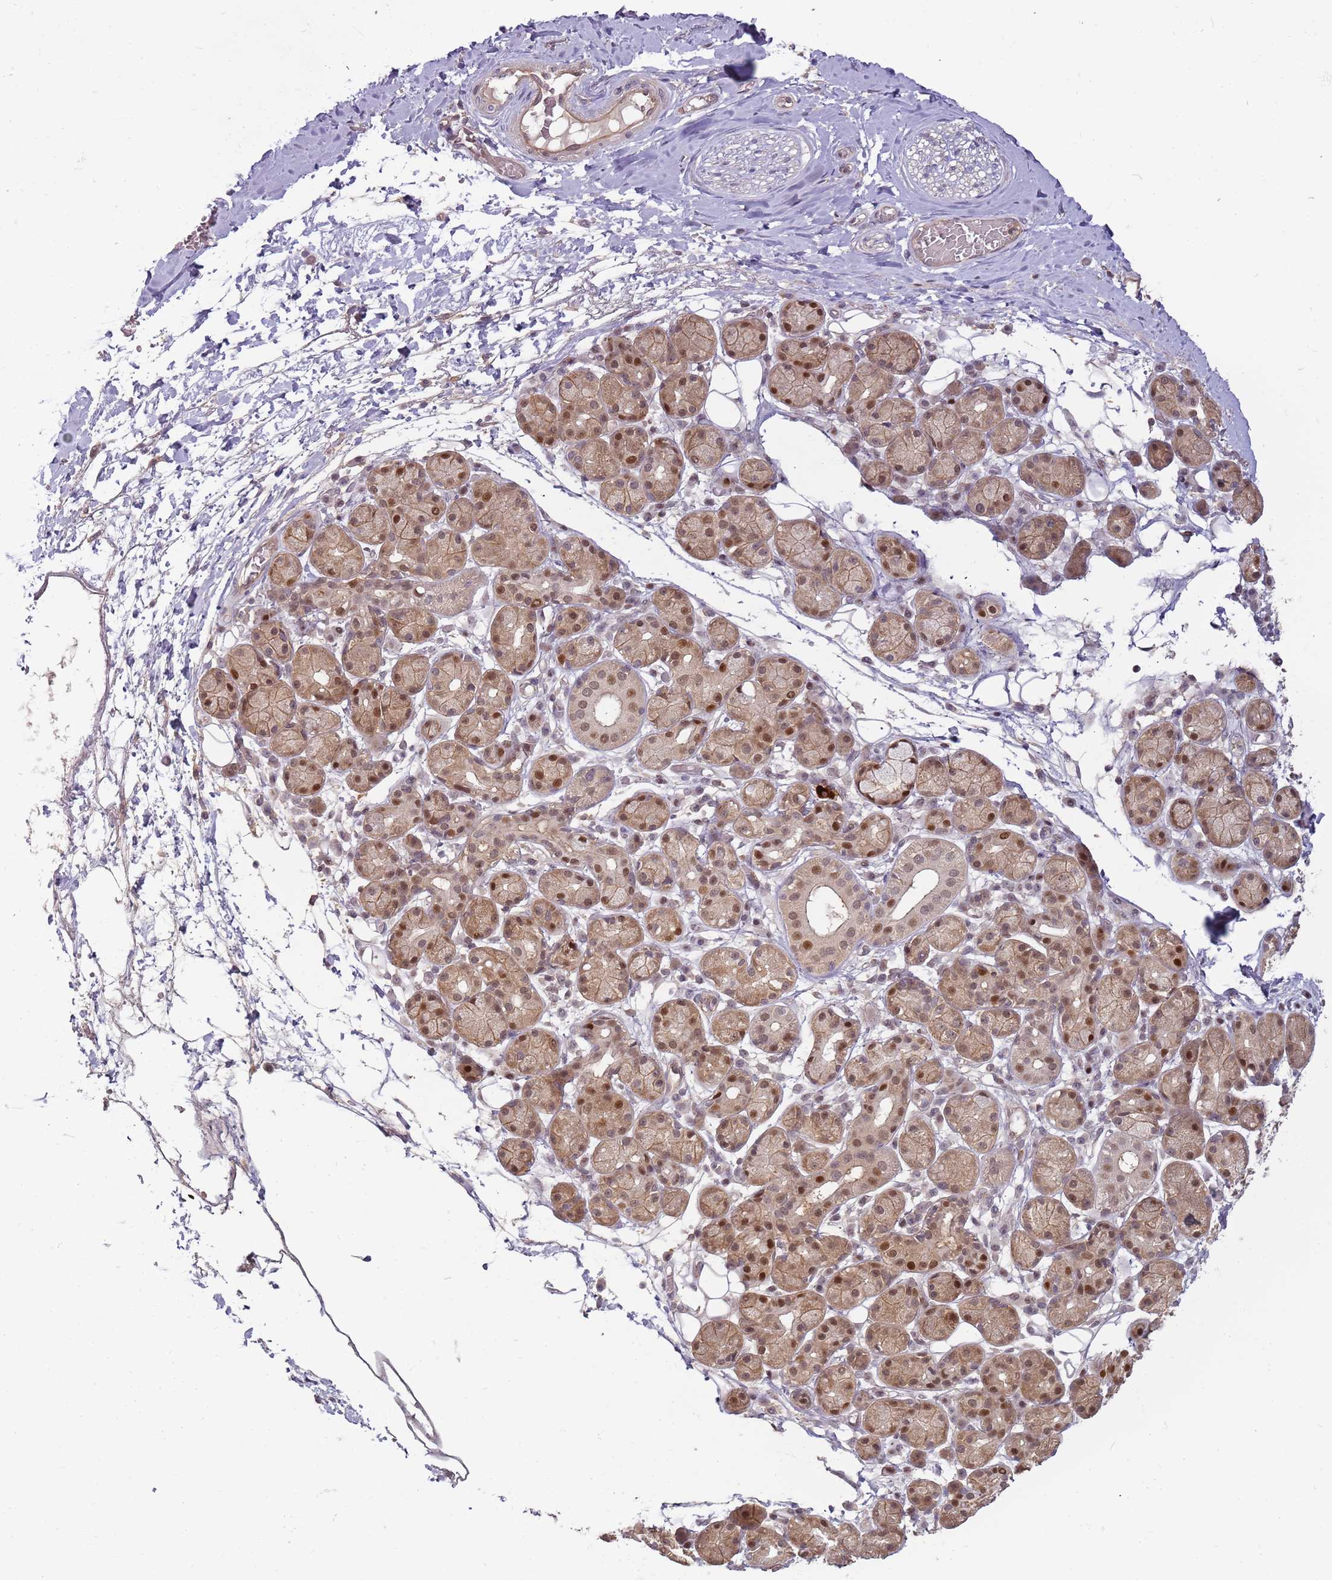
{"staining": {"intensity": "weak", "quantity": ">75%", "location": "cytoplasmic/membranous,nuclear"}, "tissue": "adipose tissue", "cell_type": "Adipocytes", "image_type": "normal", "snomed": [{"axis": "morphology", "description": "Normal tissue, NOS"}, {"axis": "topography", "description": "Salivary gland"}, {"axis": "topography", "description": "Peripheral nerve tissue"}], "caption": "Immunohistochemistry (IHC) of benign human adipose tissue demonstrates low levels of weak cytoplasmic/membranous,nuclear staining in about >75% of adipocytes.", "gene": "GSTO2", "patient": {"sex": "male", "age": 62}}